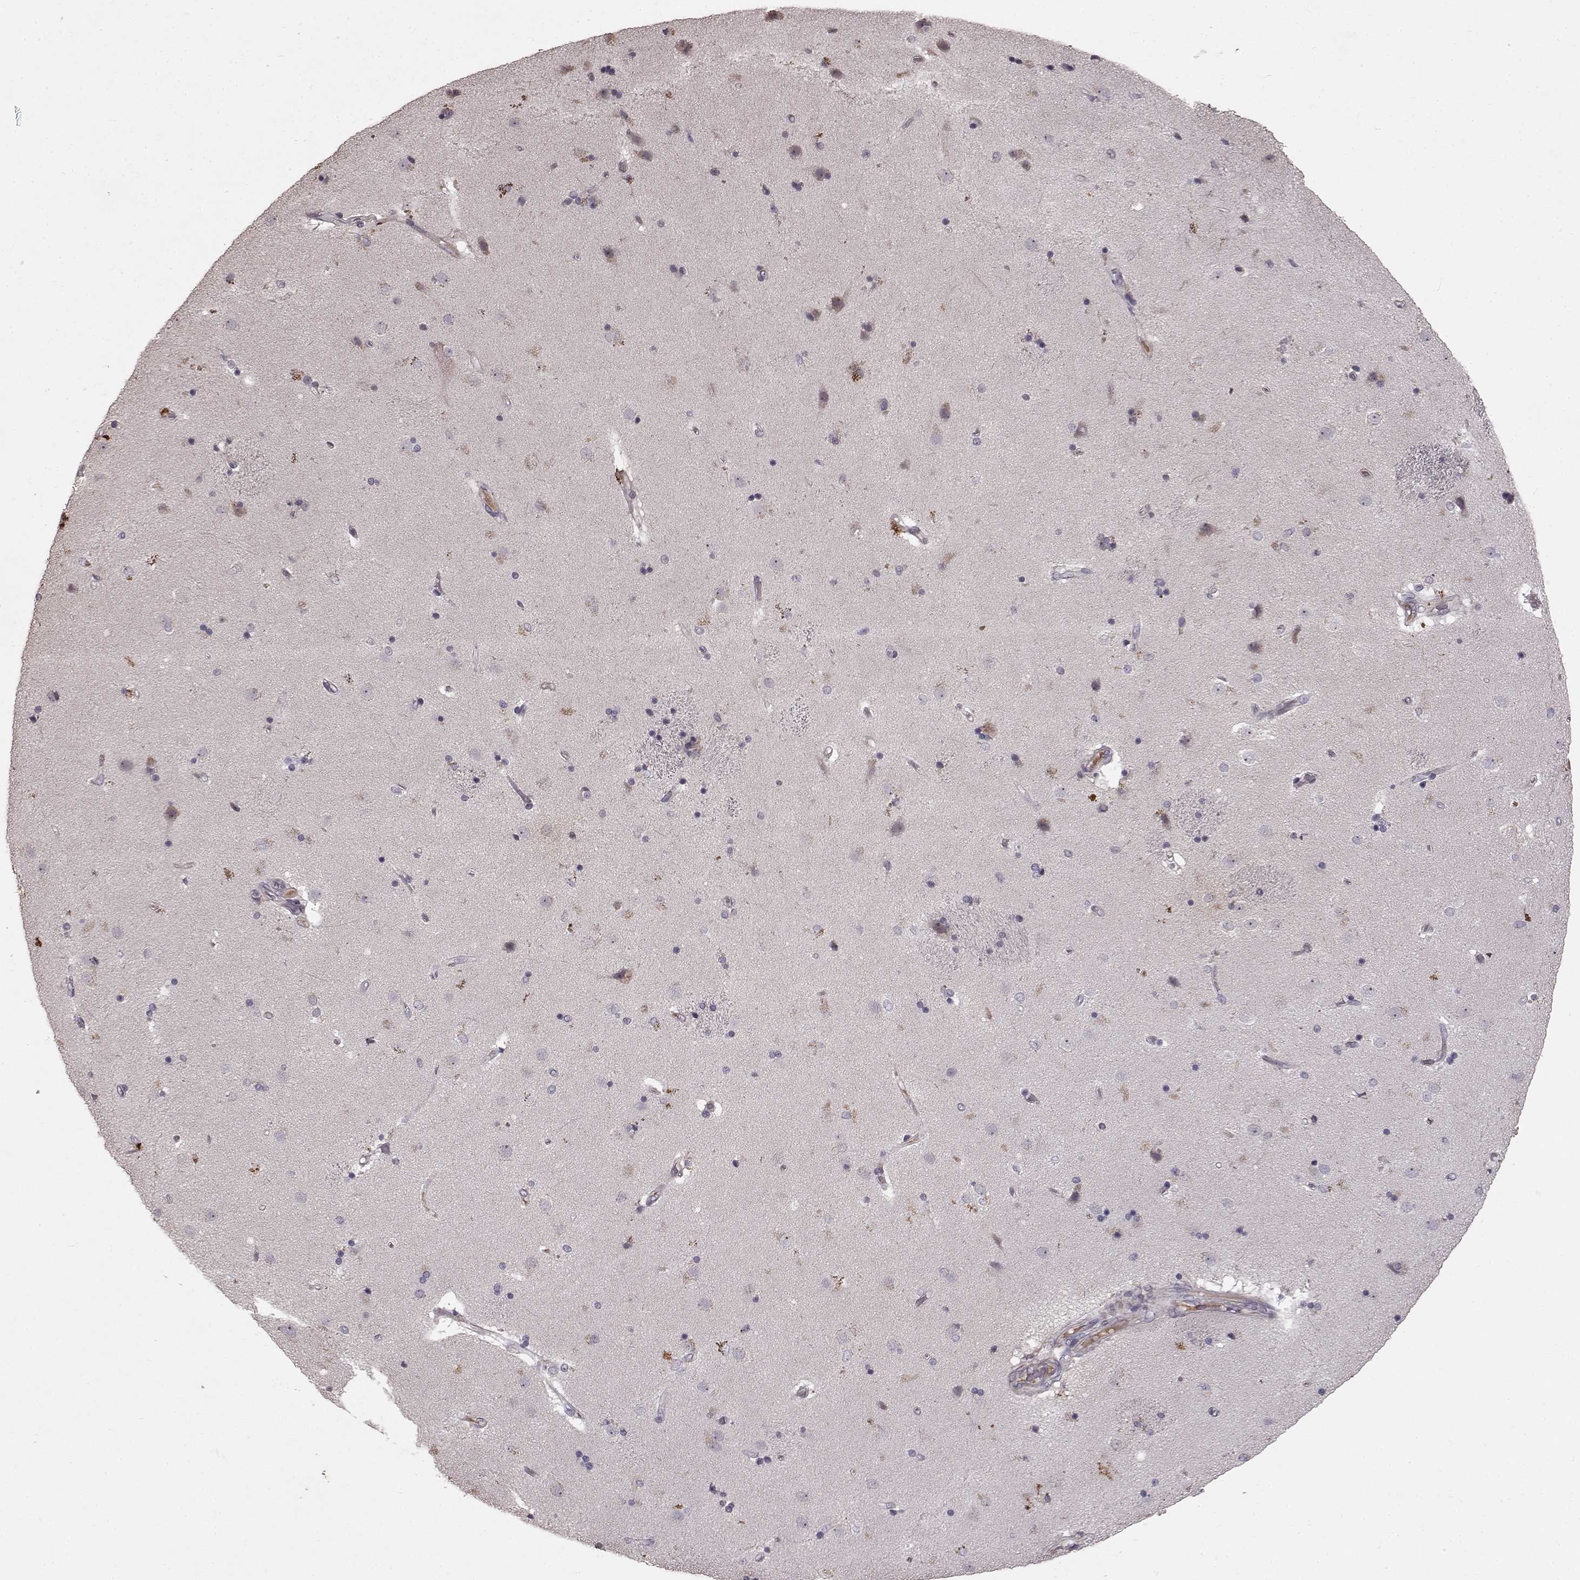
{"staining": {"intensity": "negative", "quantity": "none", "location": "none"}, "tissue": "caudate", "cell_type": "Glial cells", "image_type": "normal", "snomed": [{"axis": "morphology", "description": "Normal tissue, NOS"}, {"axis": "topography", "description": "Lateral ventricle wall"}], "caption": "This is an immunohistochemistry (IHC) micrograph of unremarkable human caudate. There is no staining in glial cells.", "gene": "SLC22A18", "patient": {"sex": "female", "age": 71}}